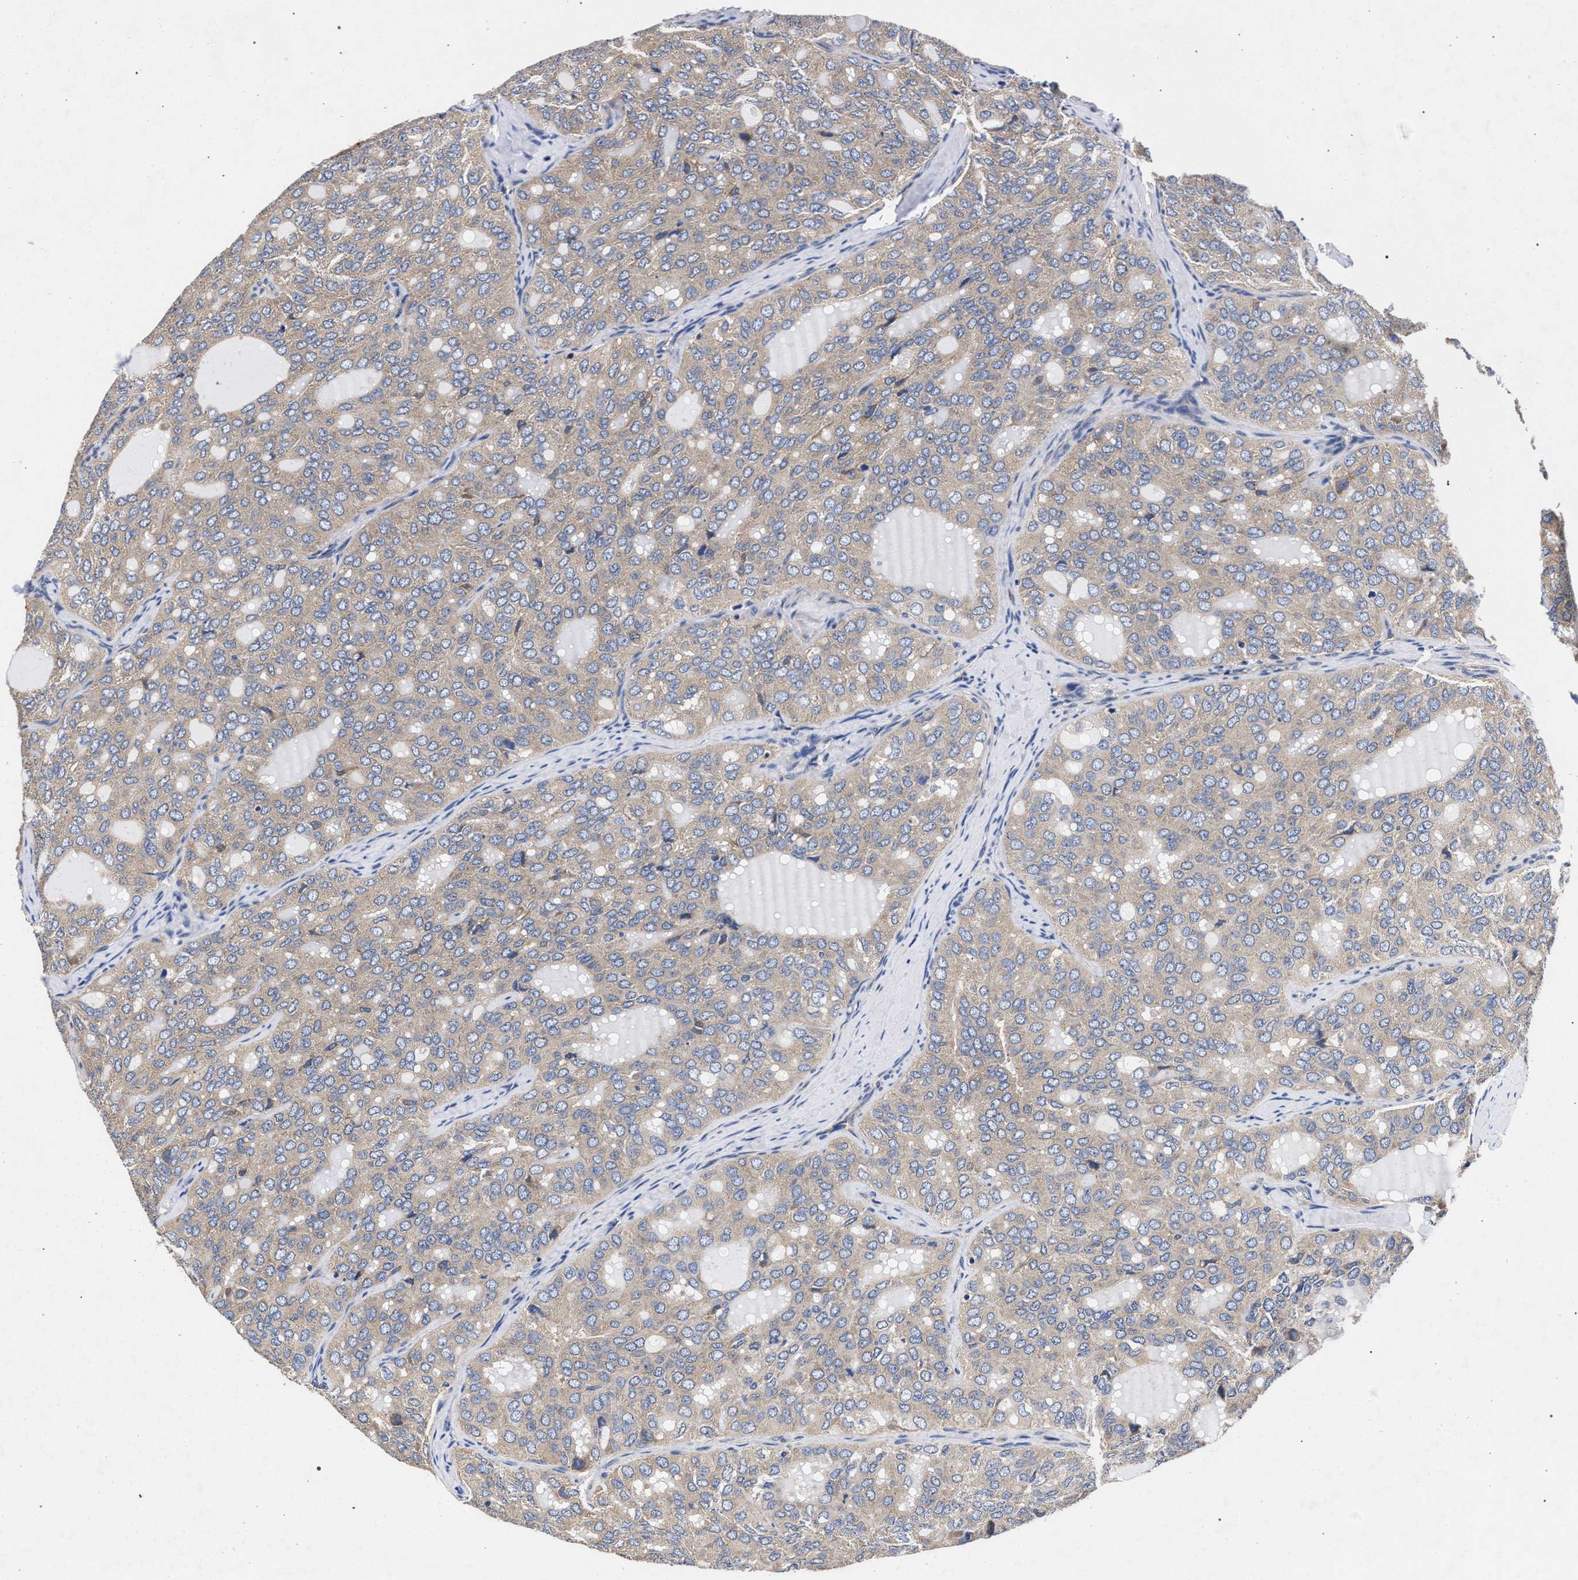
{"staining": {"intensity": "weak", "quantity": "25%-75%", "location": "cytoplasmic/membranous"}, "tissue": "thyroid cancer", "cell_type": "Tumor cells", "image_type": "cancer", "snomed": [{"axis": "morphology", "description": "Follicular adenoma carcinoma, NOS"}, {"axis": "topography", "description": "Thyroid gland"}], "caption": "This micrograph exhibits IHC staining of human thyroid cancer (follicular adenoma carcinoma), with low weak cytoplasmic/membranous positivity in about 25%-75% of tumor cells.", "gene": "CFAP95", "patient": {"sex": "male", "age": 75}}